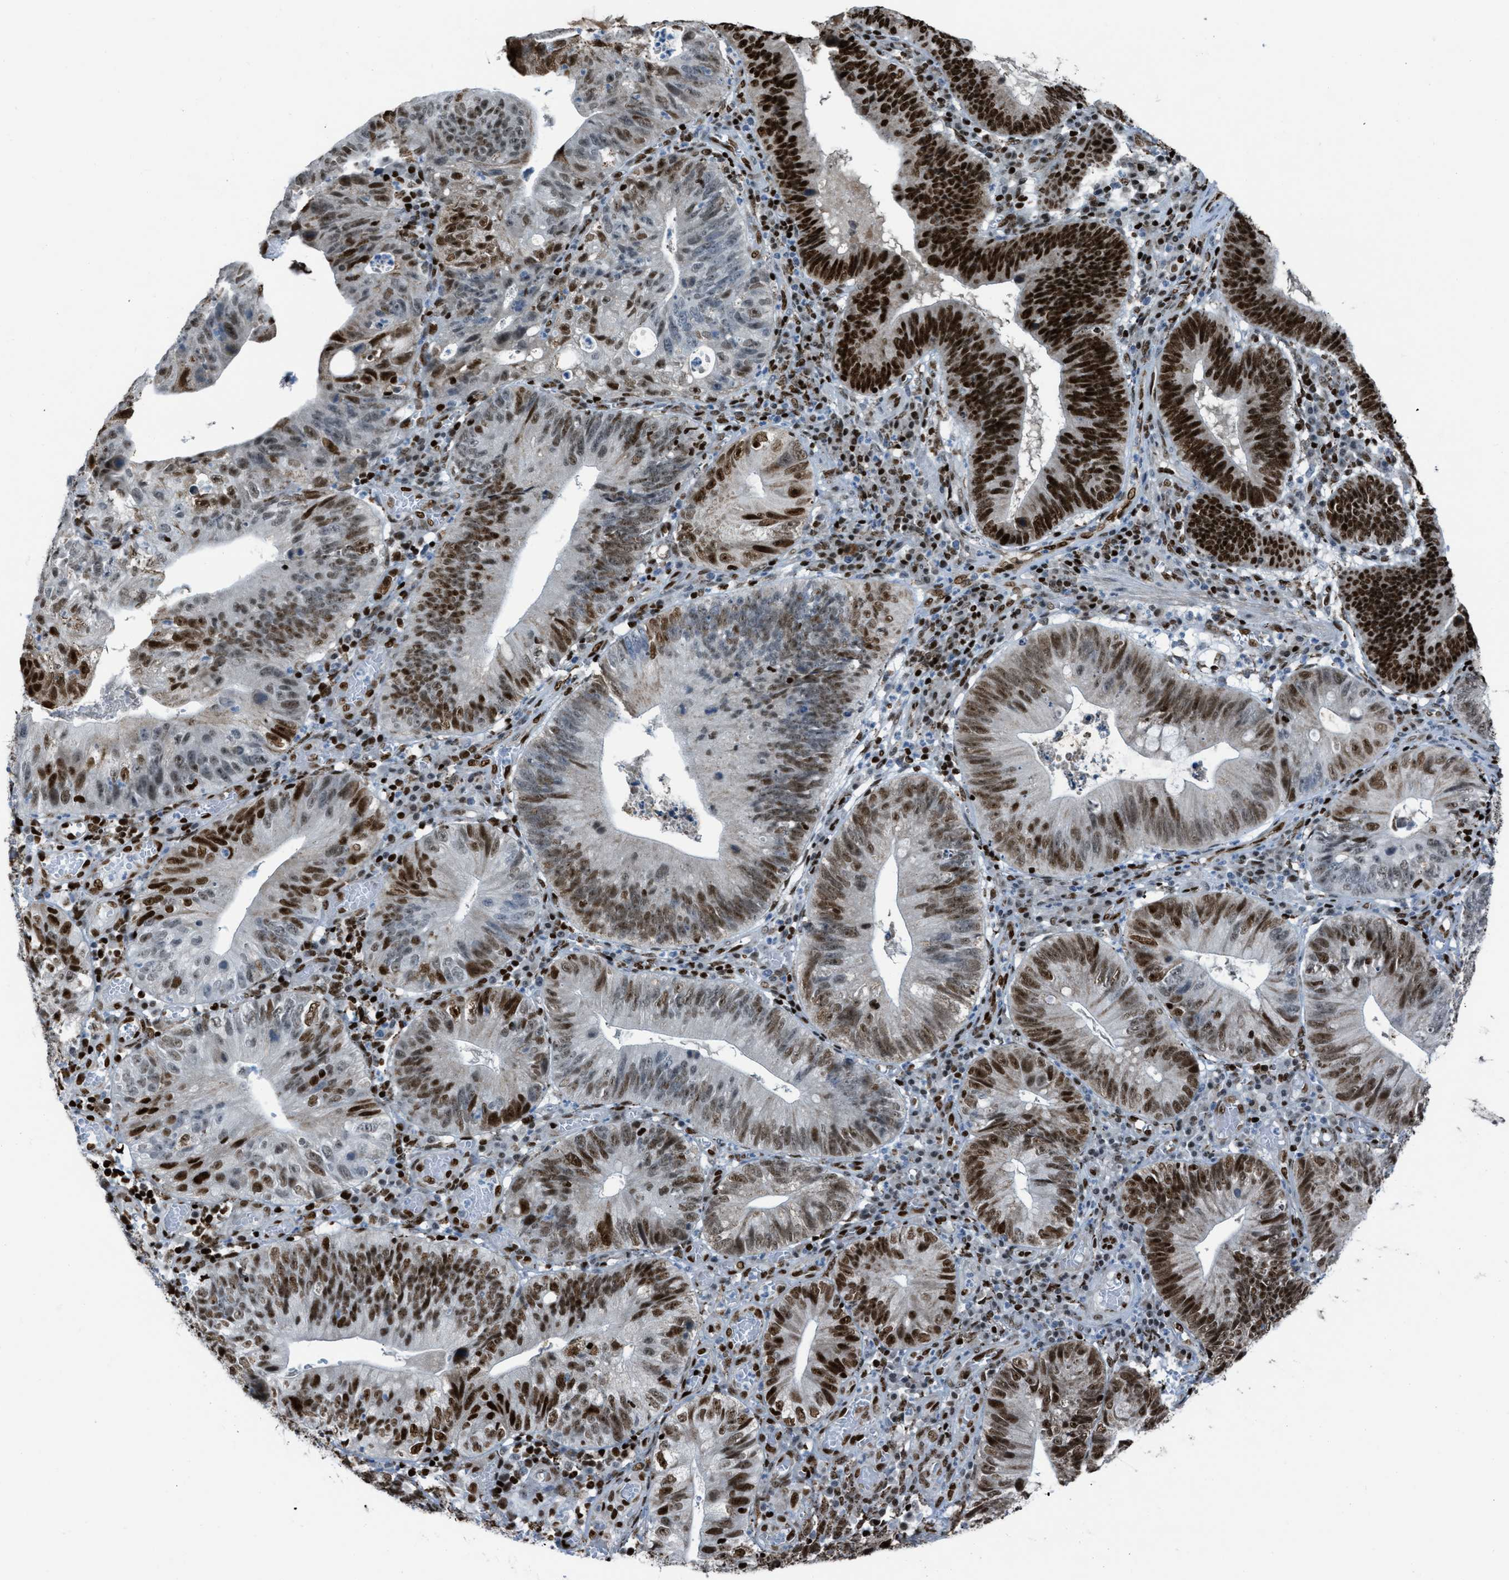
{"staining": {"intensity": "strong", "quantity": ">75%", "location": "nuclear"}, "tissue": "stomach cancer", "cell_type": "Tumor cells", "image_type": "cancer", "snomed": [{"axis": "morphology", "description": "Adenocarcinoma, NOS"}, {"axis": "topography", "description": "Stomach"}], "caption": "A micrograph showing strong nuclear expression in about >75% of tumor cells in stomach cancer, as visualized by brown immunohistochemical staining.", "gene": "SLFN5", "patient": {"sex": "male", "age": 59}}